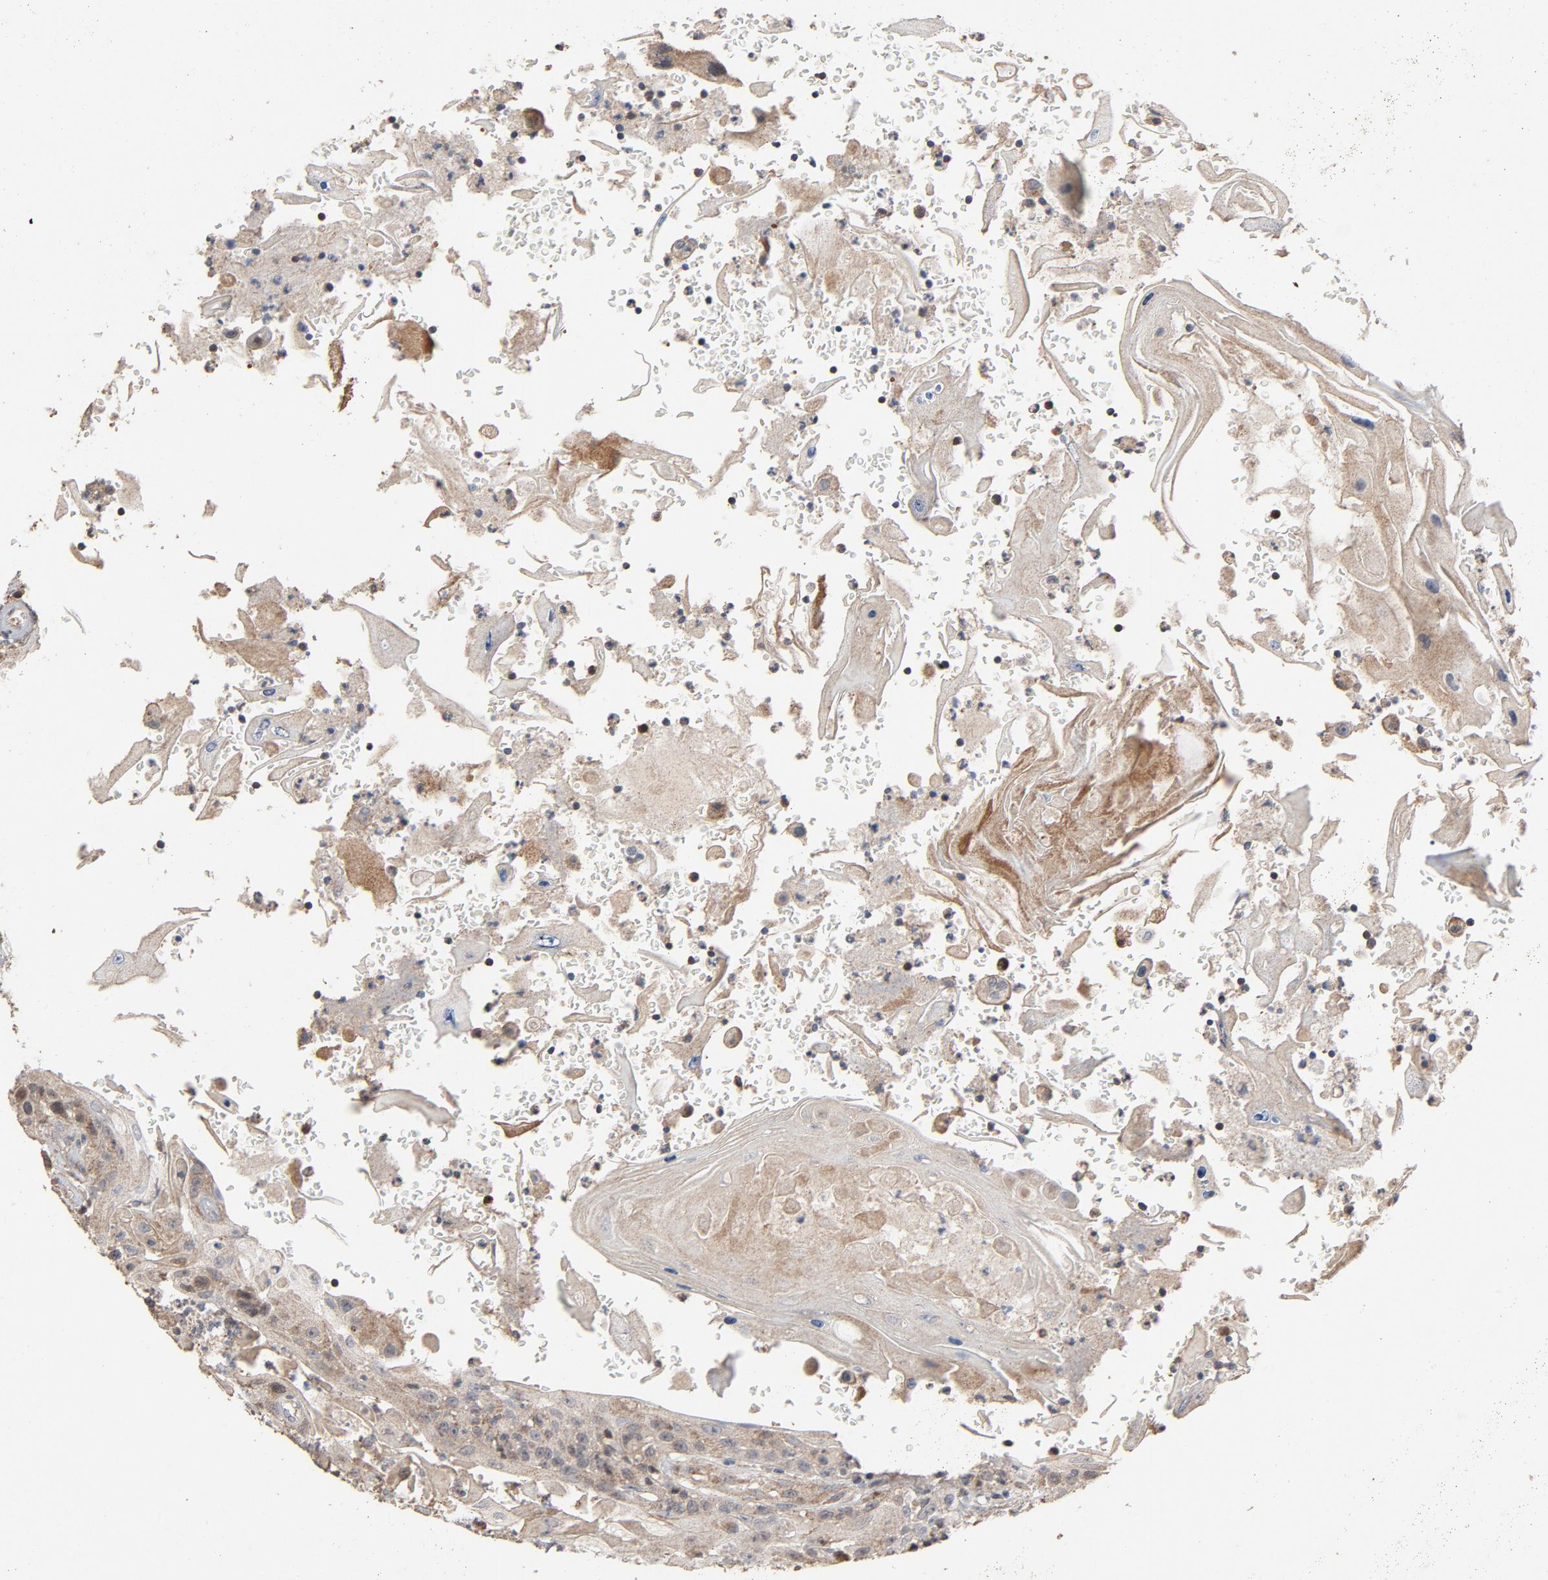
{"staining": {"intensity": "weak", "quantity": "25%-75%", "location": "cytoplasmic/membranous"}, "tissue": "head and neck cancer", "cell_type": "Tumor cells", "image_type": "cancer", "snomed": [{"axis": "morphology", "description": "Squamous cell carcinoma, NOS"}, {"axis": "topography", "description": "Oral tissue"}, {"axis": "topography", "description": "Head-Neck"}], "caption": "Protein staining of head and neck cancer tissue displays weak cytoplasmic/membranous positivity in about 25%-75% of tumor cells.", "gene": "CDK6", "patient": {"sex": "female", "age": 76}}